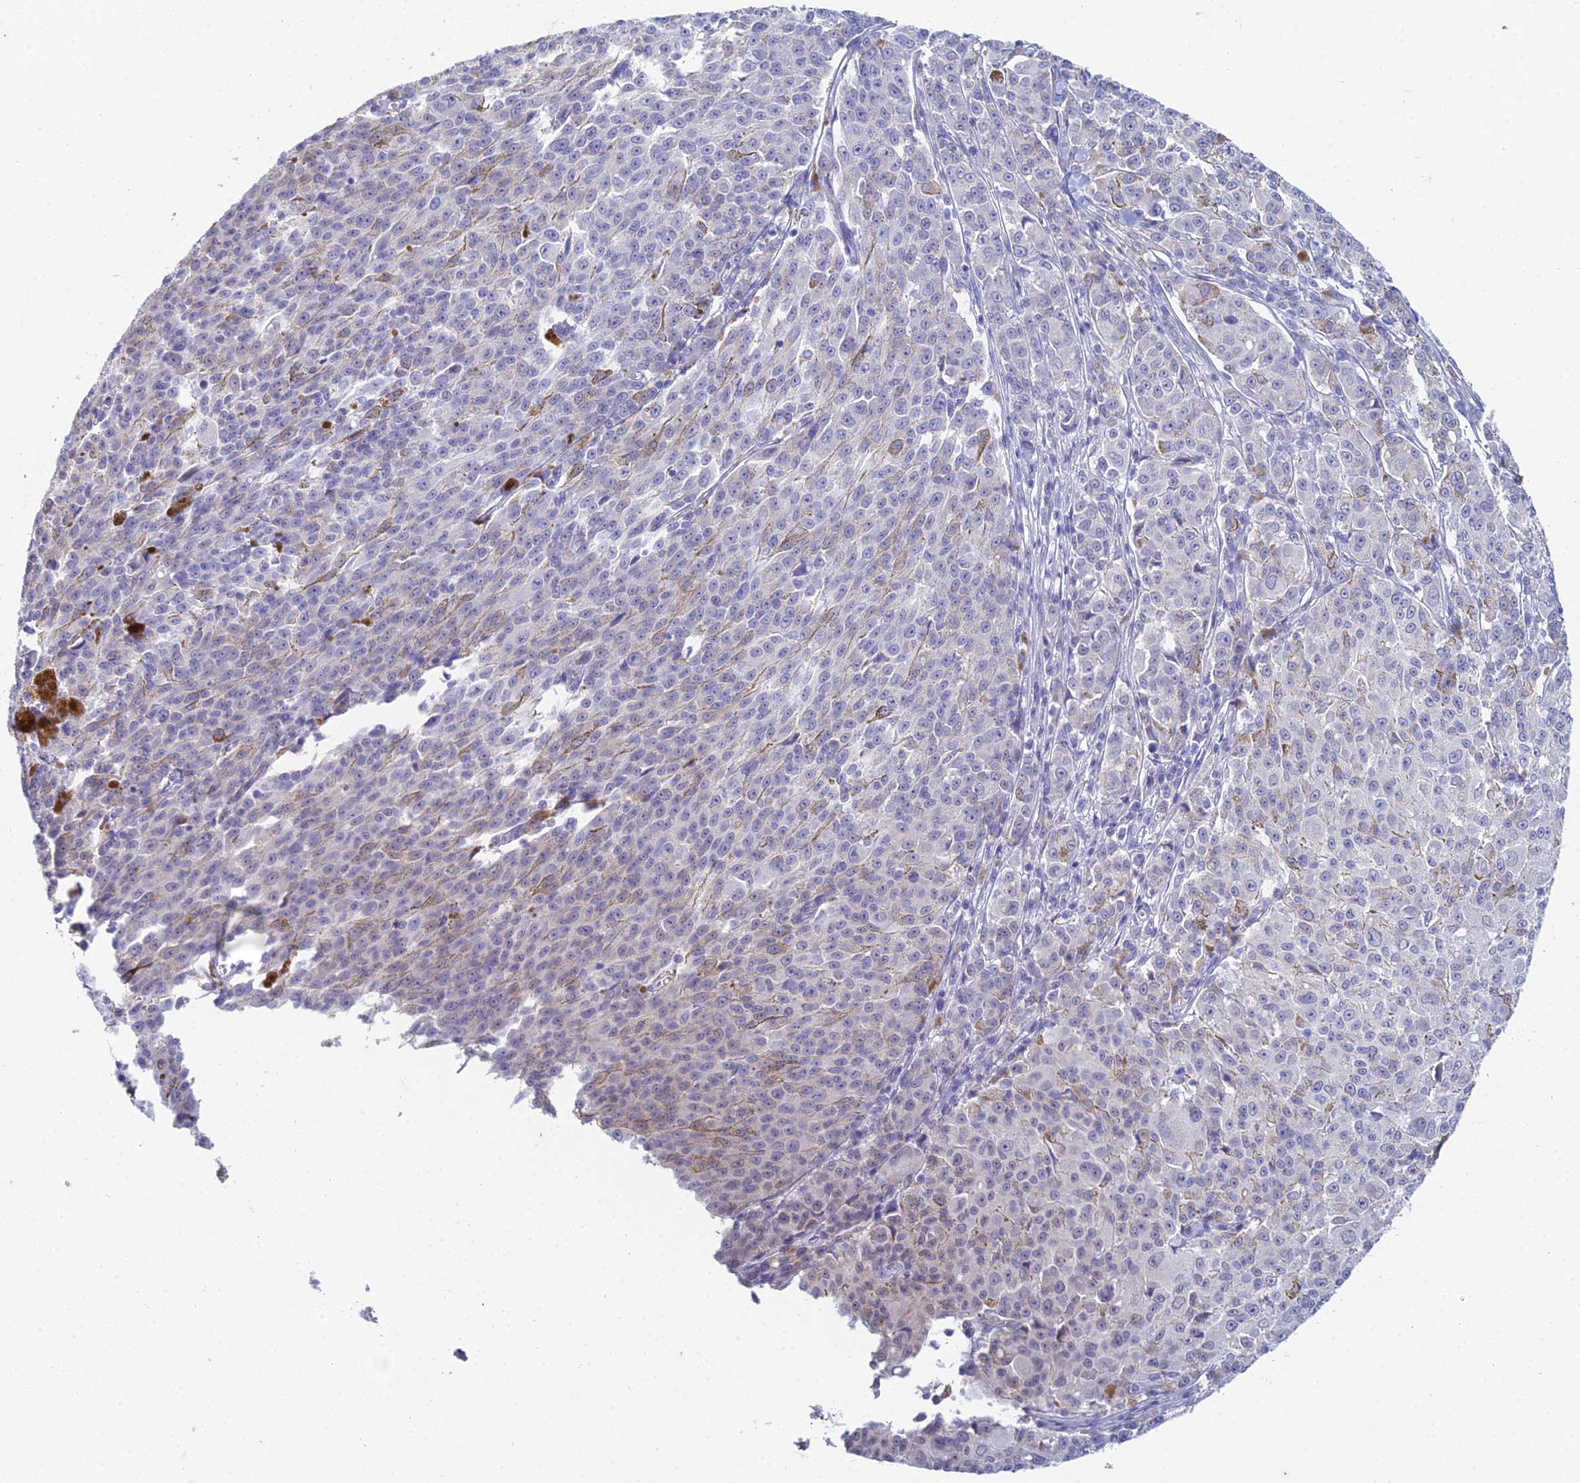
{"staining": {"intensity": "negative", "quantity": "none", "location": "none"}, "tissue": "melanoma", "cell_type": "Tumor cells", "image_type": "cancer", "snomed": [{"axis": "morphology", "description": "Malignant melanoma, NOS"}, {"axis": "topography", "description": "Skin"}], "caption": "Tumor cells show no significant staining in malignant melanoma. (DAB immunohistochemistry (IHC) visualized using brightfield microscopy, high magnification).", "gene": "EEF2KMT", "patient": {"sex": "female", "age": 52}}